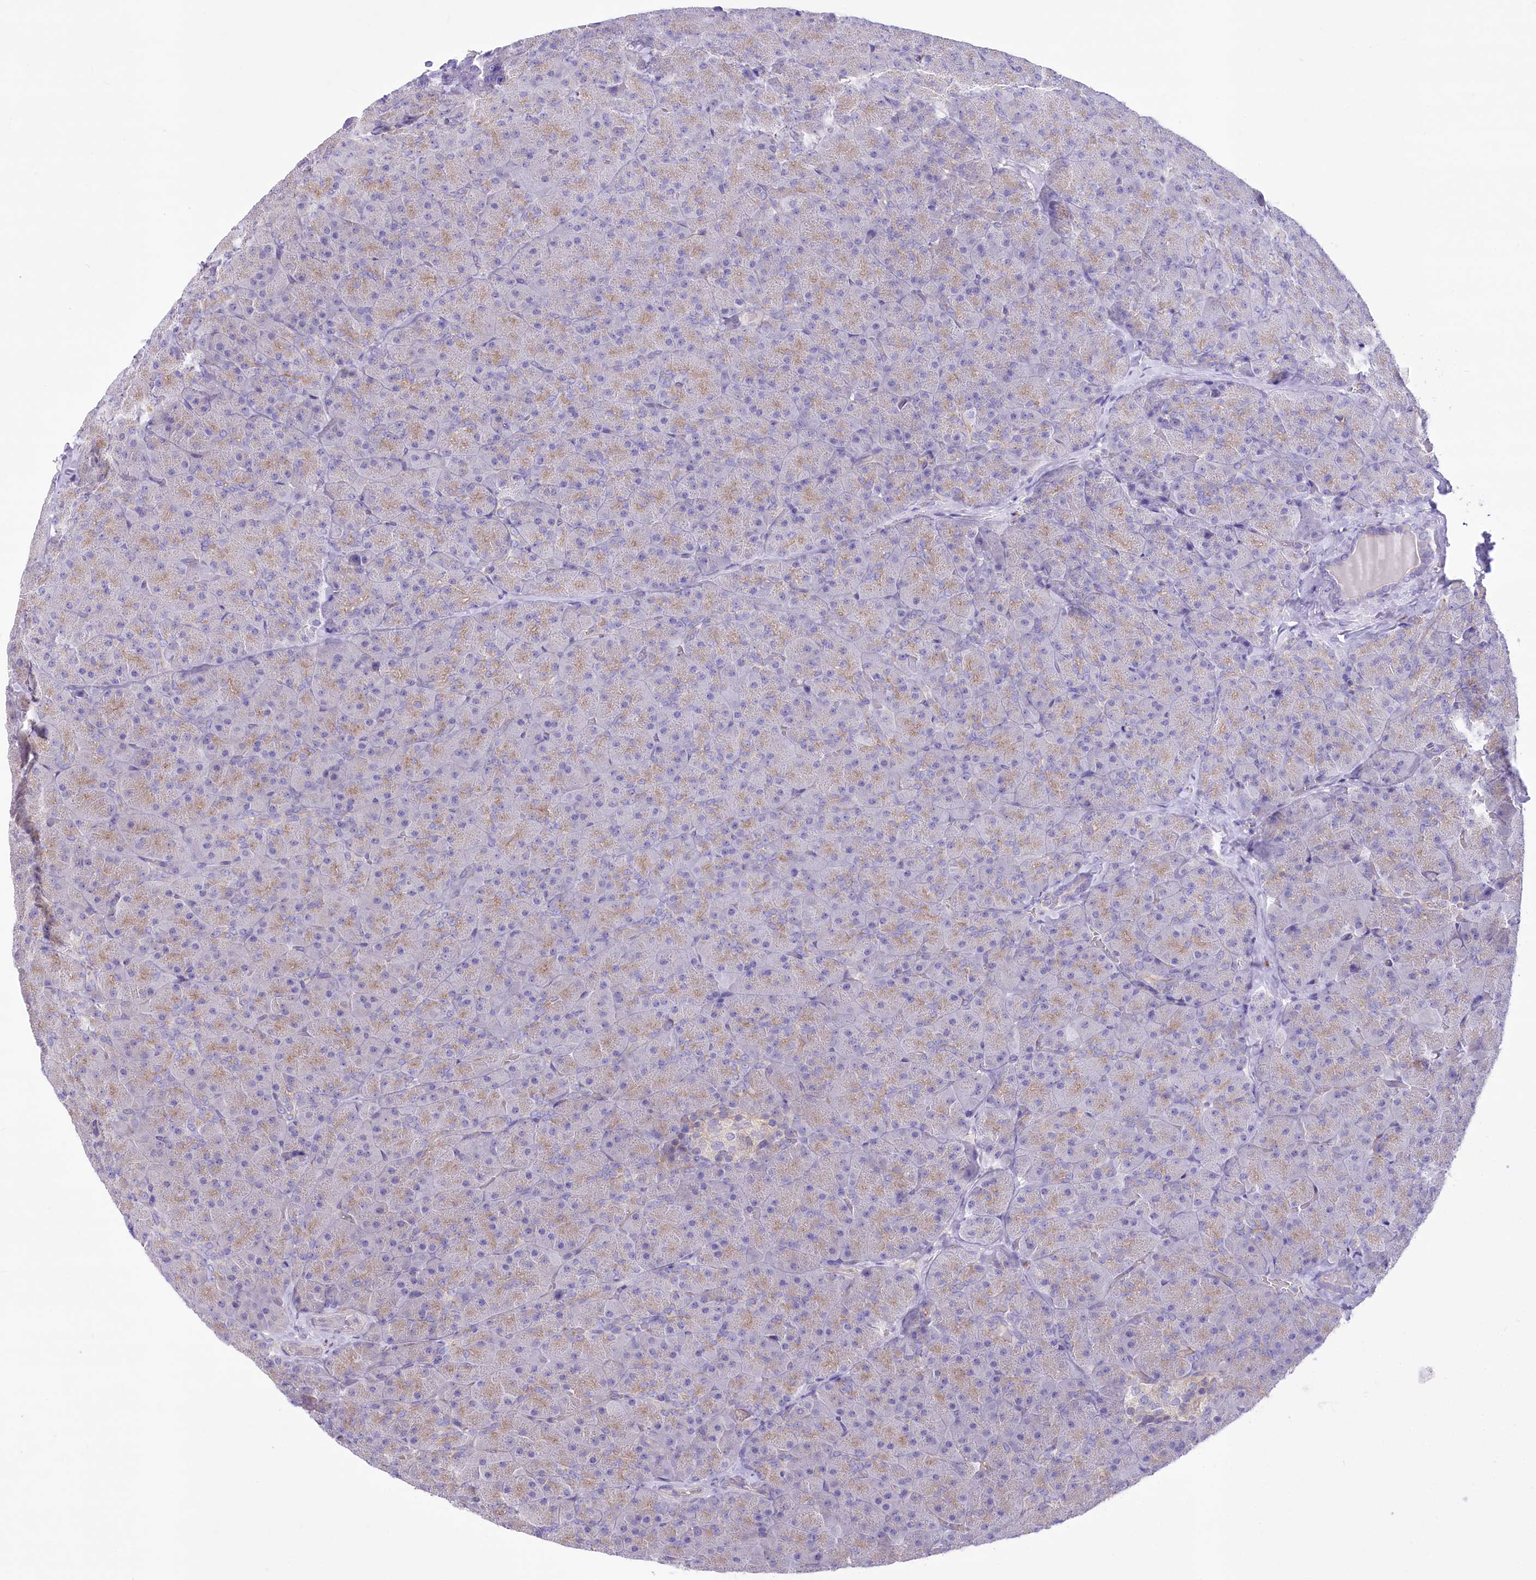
{"staining": {"intensity": "moderate", "quantity": "25%-75%", "location": "cytoplasmic/membranous"}, "tissue": "pancreas", "cell_type": "Exocrine glandular cells", "image_type": "normal", "snomed": [{"axis": "morphology", "description": "Normal tissue, NOS"}, {"axis": "topography", "description": "Pancreas"}], "caption": "Exocrine glandular cells display medium levels of moderate cytoplasmic/membranous positivity in about 25%-75% of cells in benign human pancreas.", "gene": "LRRC34", "patient": {"sex": "male", "age": 36}}